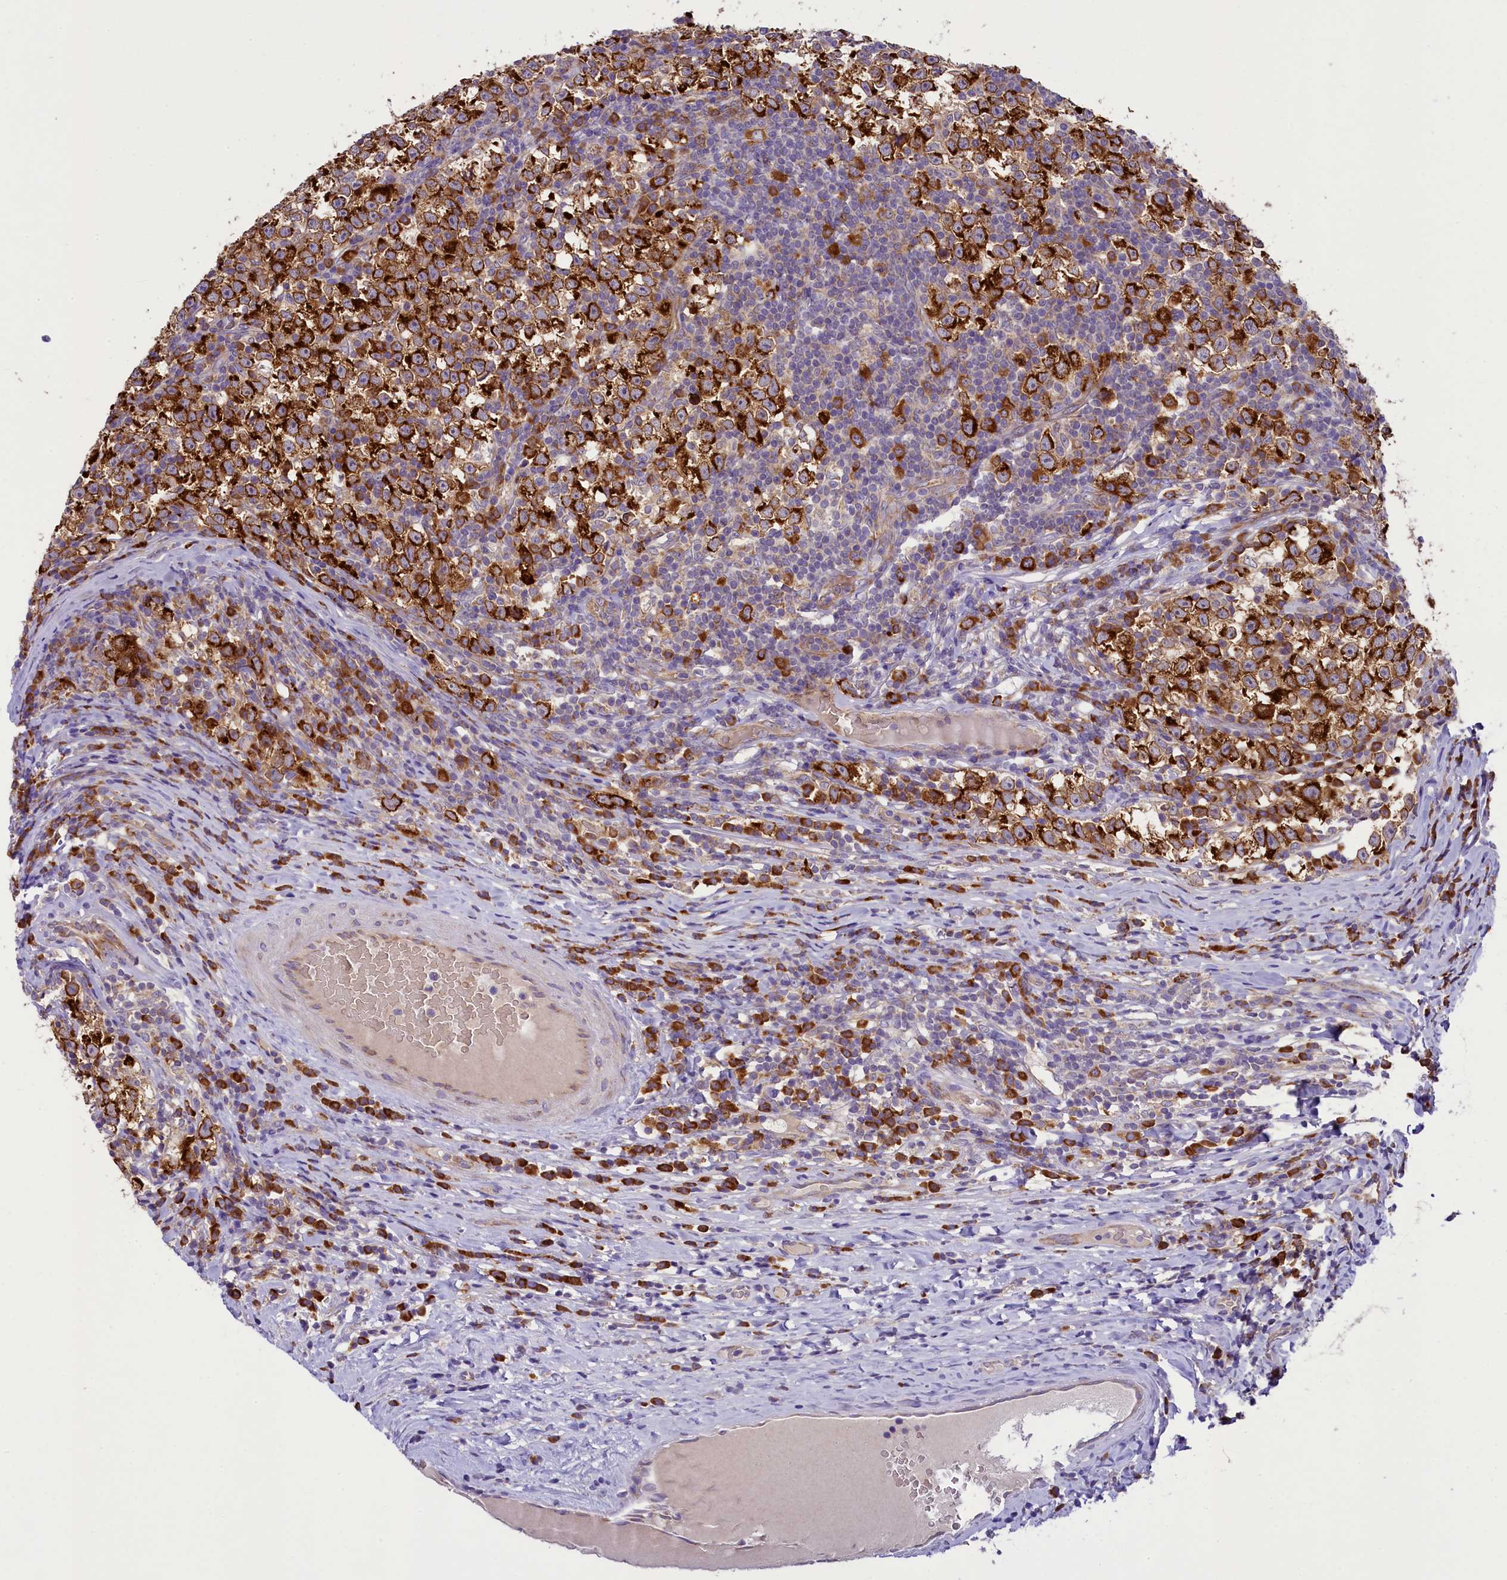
{"staining": {"intensity": "strong", "quantity": ">75%", "location": "cytoplasmic/membranous"}, "tissue": "testis cancer", "cell_type": "Tumor cells", "image_type": "cancer", "snomed": [{"axis": "morphology", "description": "Normal tissue, NOS"}, {"axis": "morphology", "description": "Seminoma, NOS"}, {"axis": "topography", "description": "Testis"}], "caption": "Seminoma (testis) was stained to show a protein in brown. There is high levels of strong cytoplasmic/membranous expression in approximately >75% of tumor cells. (DAB (3,3'-diaminobenzidine) IHC with brightfield microscopy, high magnification).", "gene": "LARP4", "patient": {"sex": "male", "age": 43}}